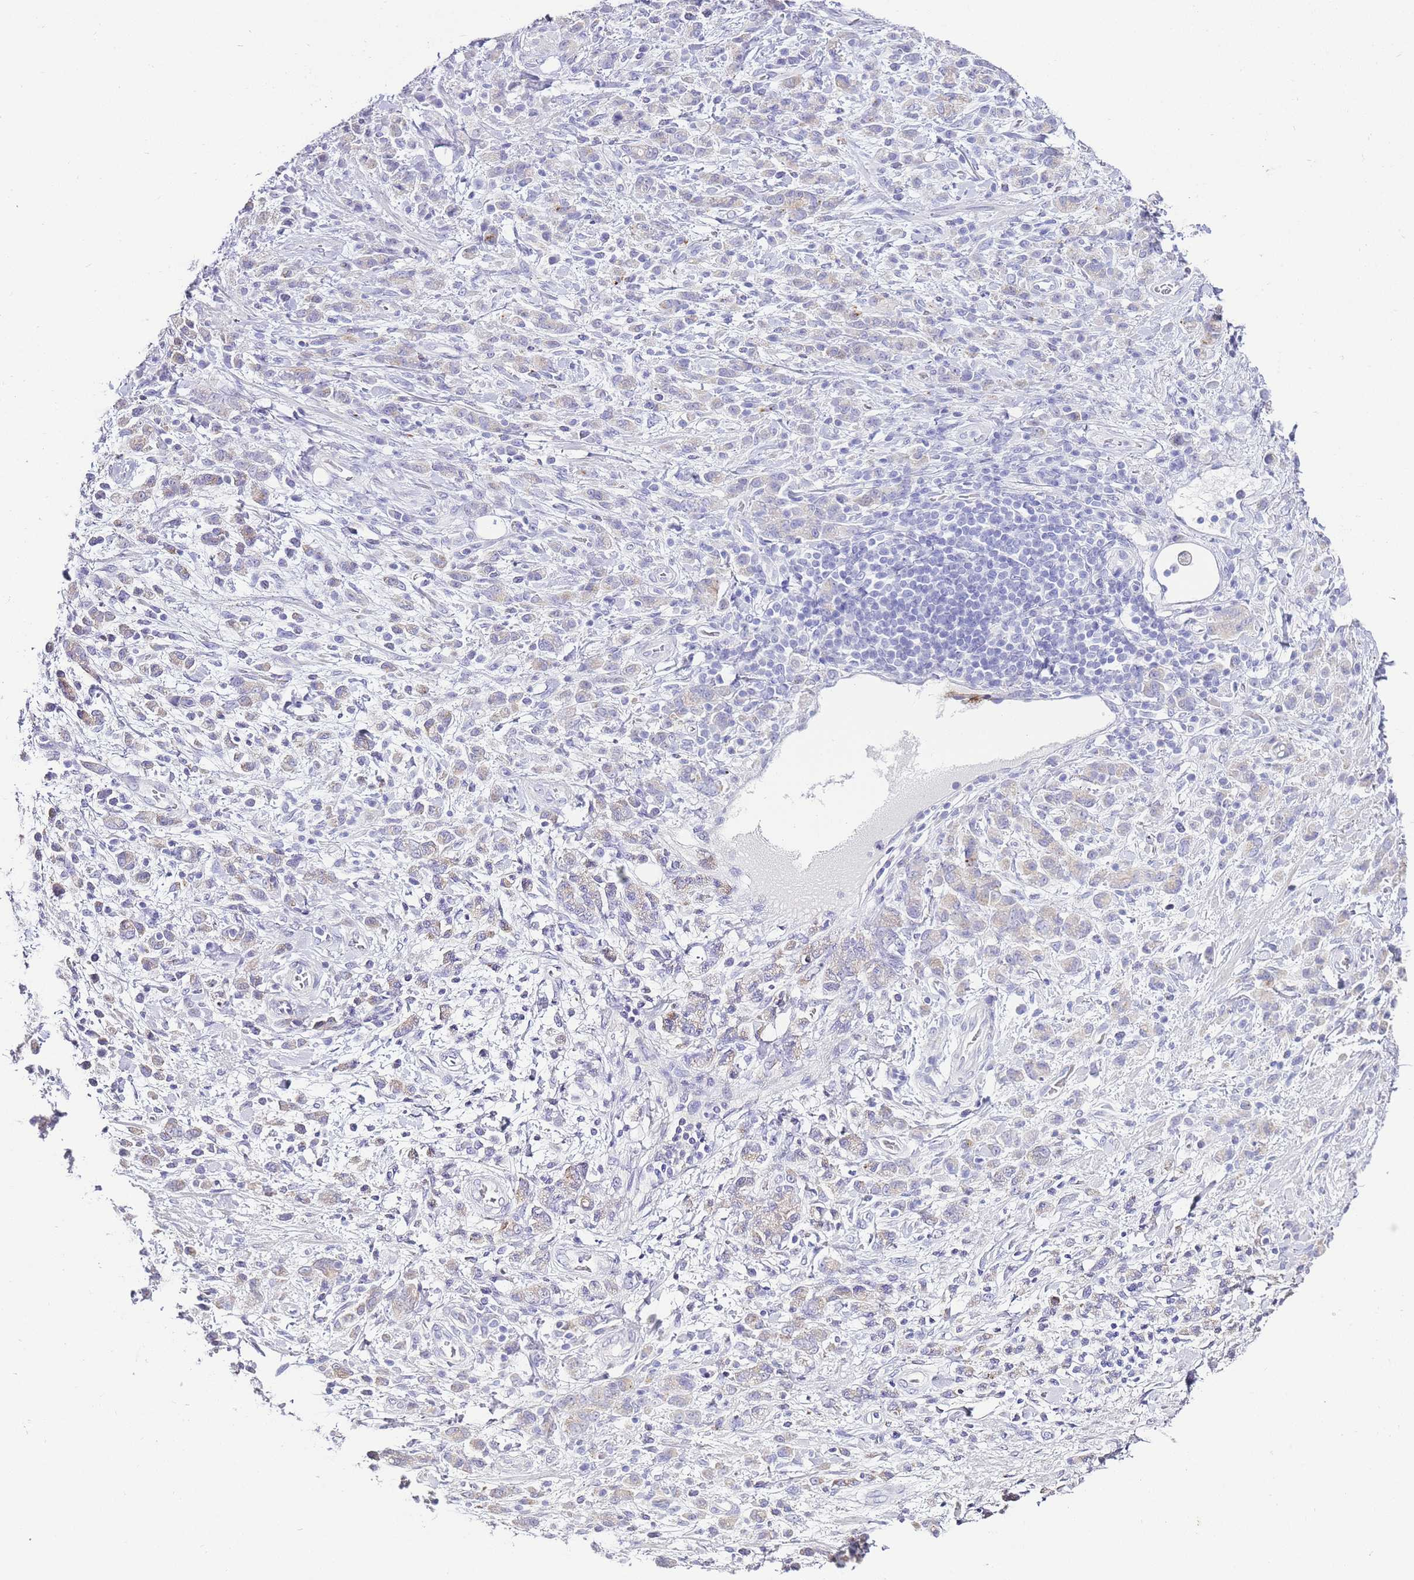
{"staining": {"intensity": "negative", "quantity": "none", "location": "none"}, "tissue": "stomach cancer", "cell_type": "Tumor cells", "image_type": "cancer", "snomed": [{"axis": "morphology", "description": "Adenocarcinoma, NOS"}, {"axis": "topography", "description": "Stomach"}], "caption": "Immunohistochemical staining of human stomach adenocarcinoma shows no significant positivity in tumor cells.", "gene": "DPP4", "patient": {"sex": "male", "age": 77}}